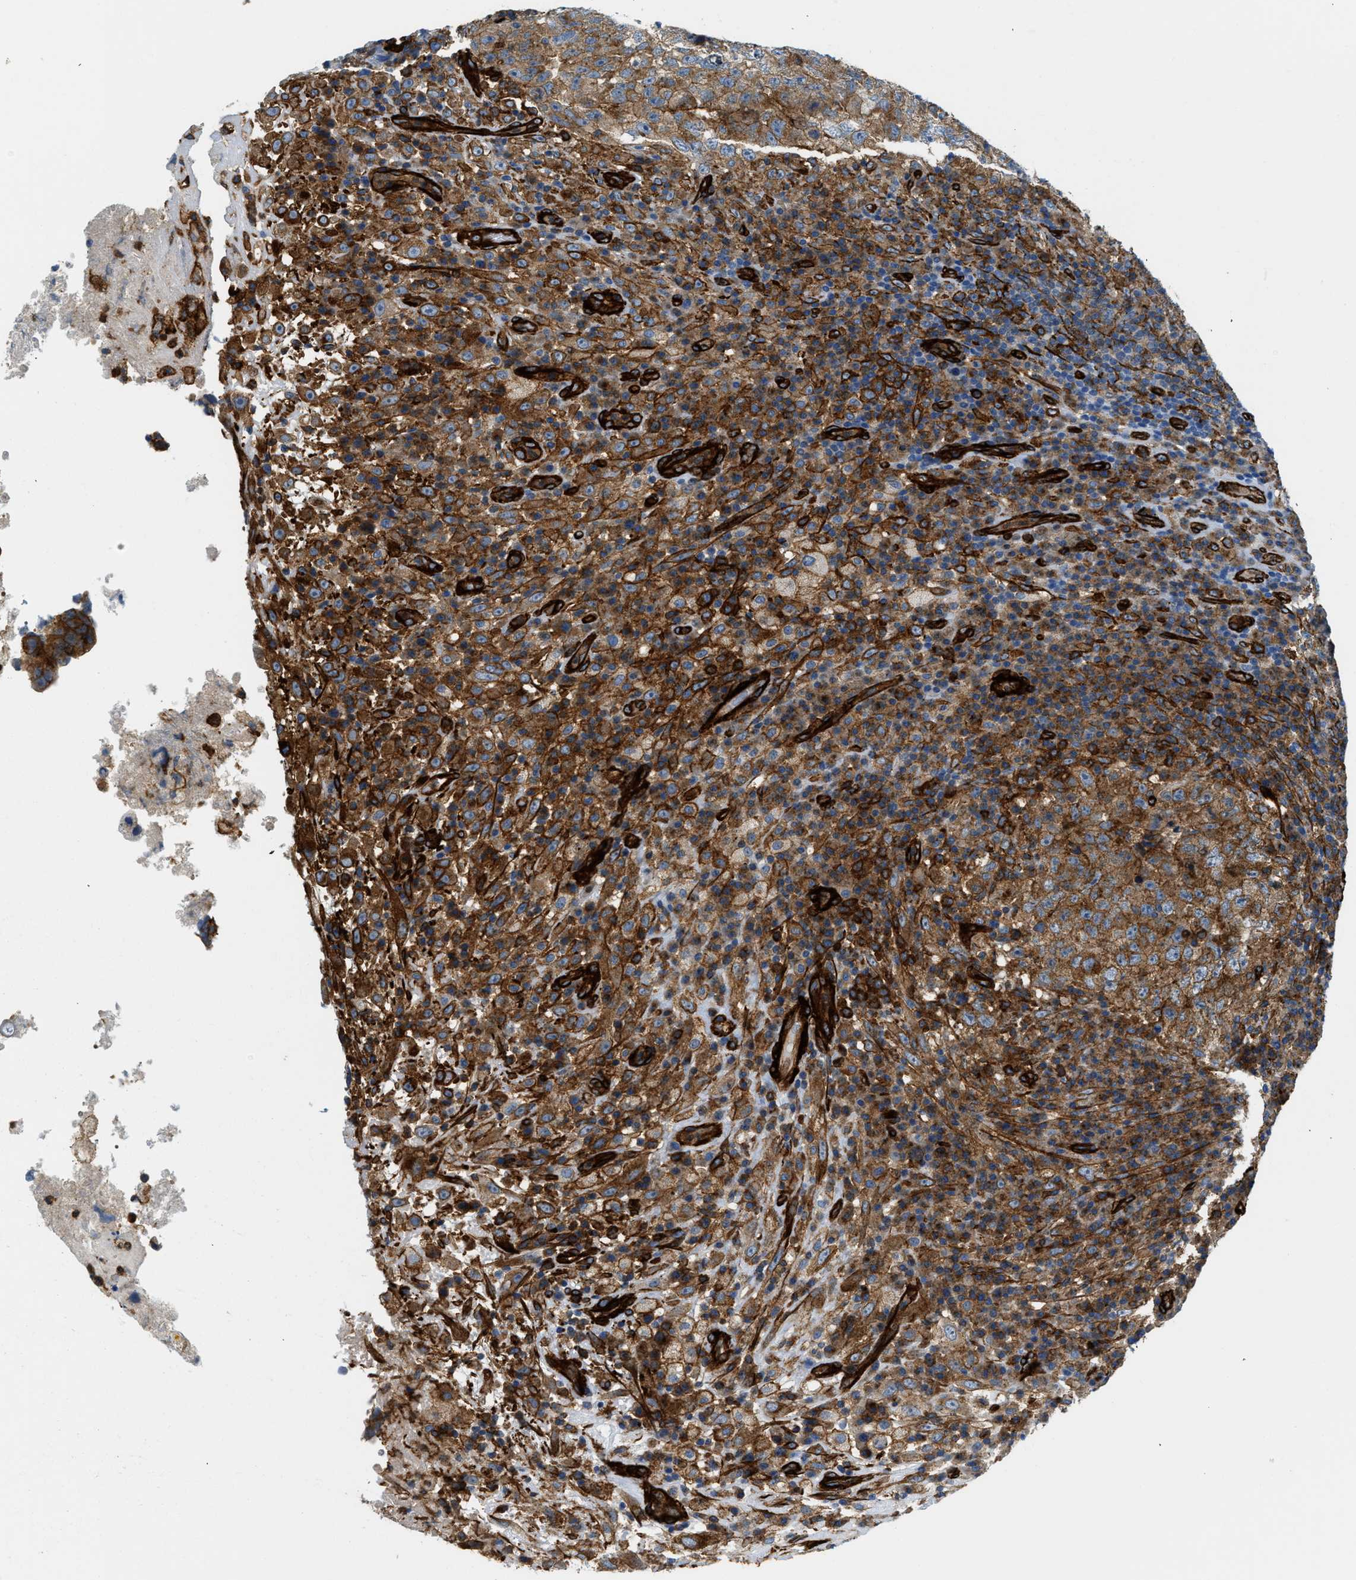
{"staining": {"intensity": "moderate", "quantity": ">75%", "location": "cytoplasmic/membranous"}, "tissue": "testis cancer", "cell_type": "Tumor cells", "image_type": "cancer", "snomed": [{"axis": "morphology", "description": "Necrosis, NOS"}, {"axis": "morphology", "description": "Carcinoma, Embryonal, NOS"}, {"axis": "topography", "description": "Testis"}], "caption": "Immunohistochemistry (IHC) of human testis embryonal carcinoma shows medium levels of moderate cytoplasmic/membranous staining in approximately >75% of tumor cells.", "gene": "HIP1", "patient": {"sex": "male", "age": 19}}